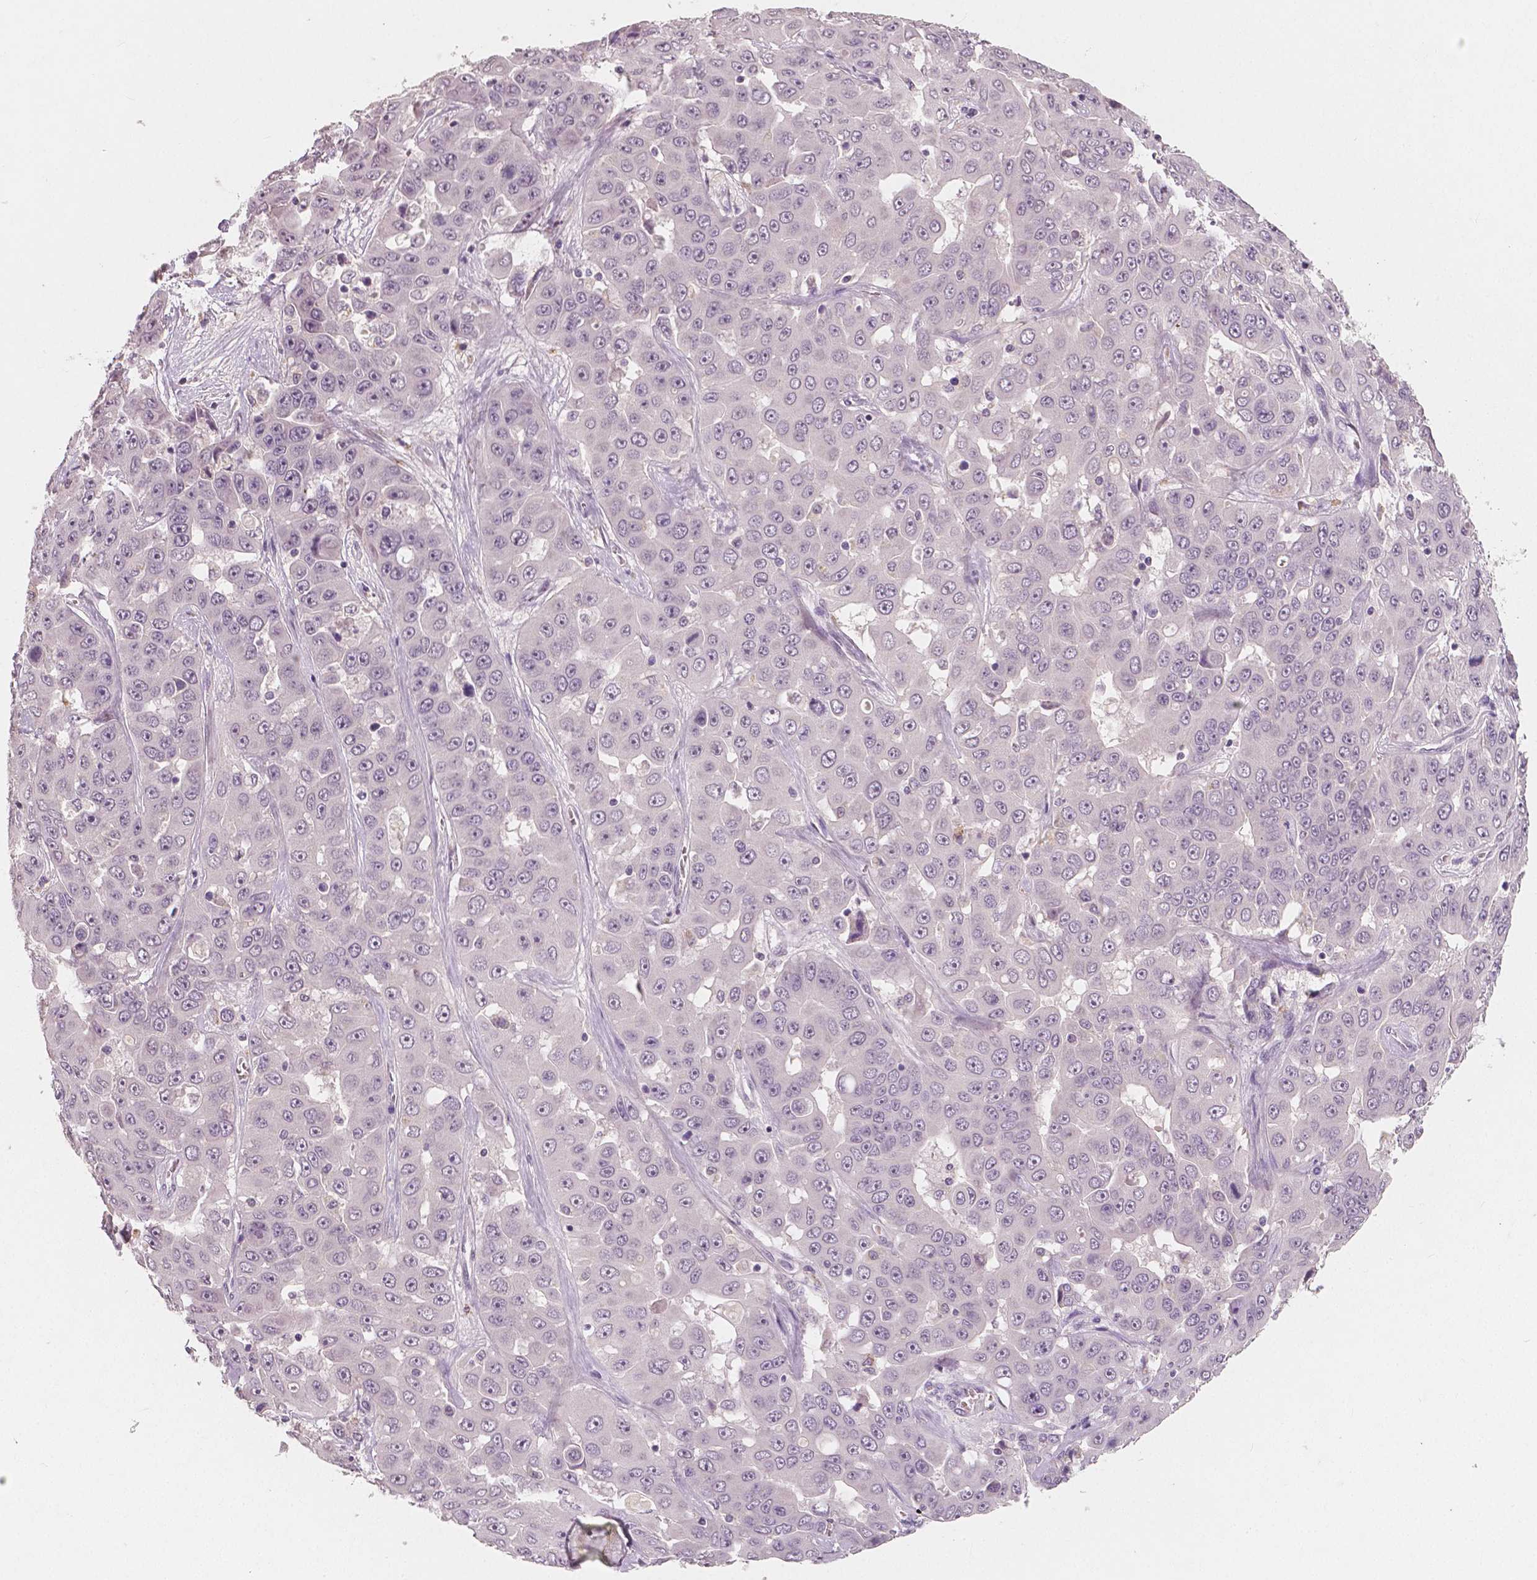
{"staining": {"intensity": "negative", "quantity": "none", "location": "none"}, "tissue": "liver cancer", "cell_type": "Tumor cells", "image_type": "cancer", "snomed": [{"axis": "morphology", "description": "Cholangiocarcinoma"}, {"axis": "topography", "description": "Liver"}], "caption": "This histopathology image is of liver cancer (cholangiocarcinoma) stained with immunohistochemistry (IHC) to label a protein in brown with the nuclei are counter-stained blue. There is no expression in tumor cells.", "gene": "RNASE7", "patient": {"sex": "female", "age": 52}}